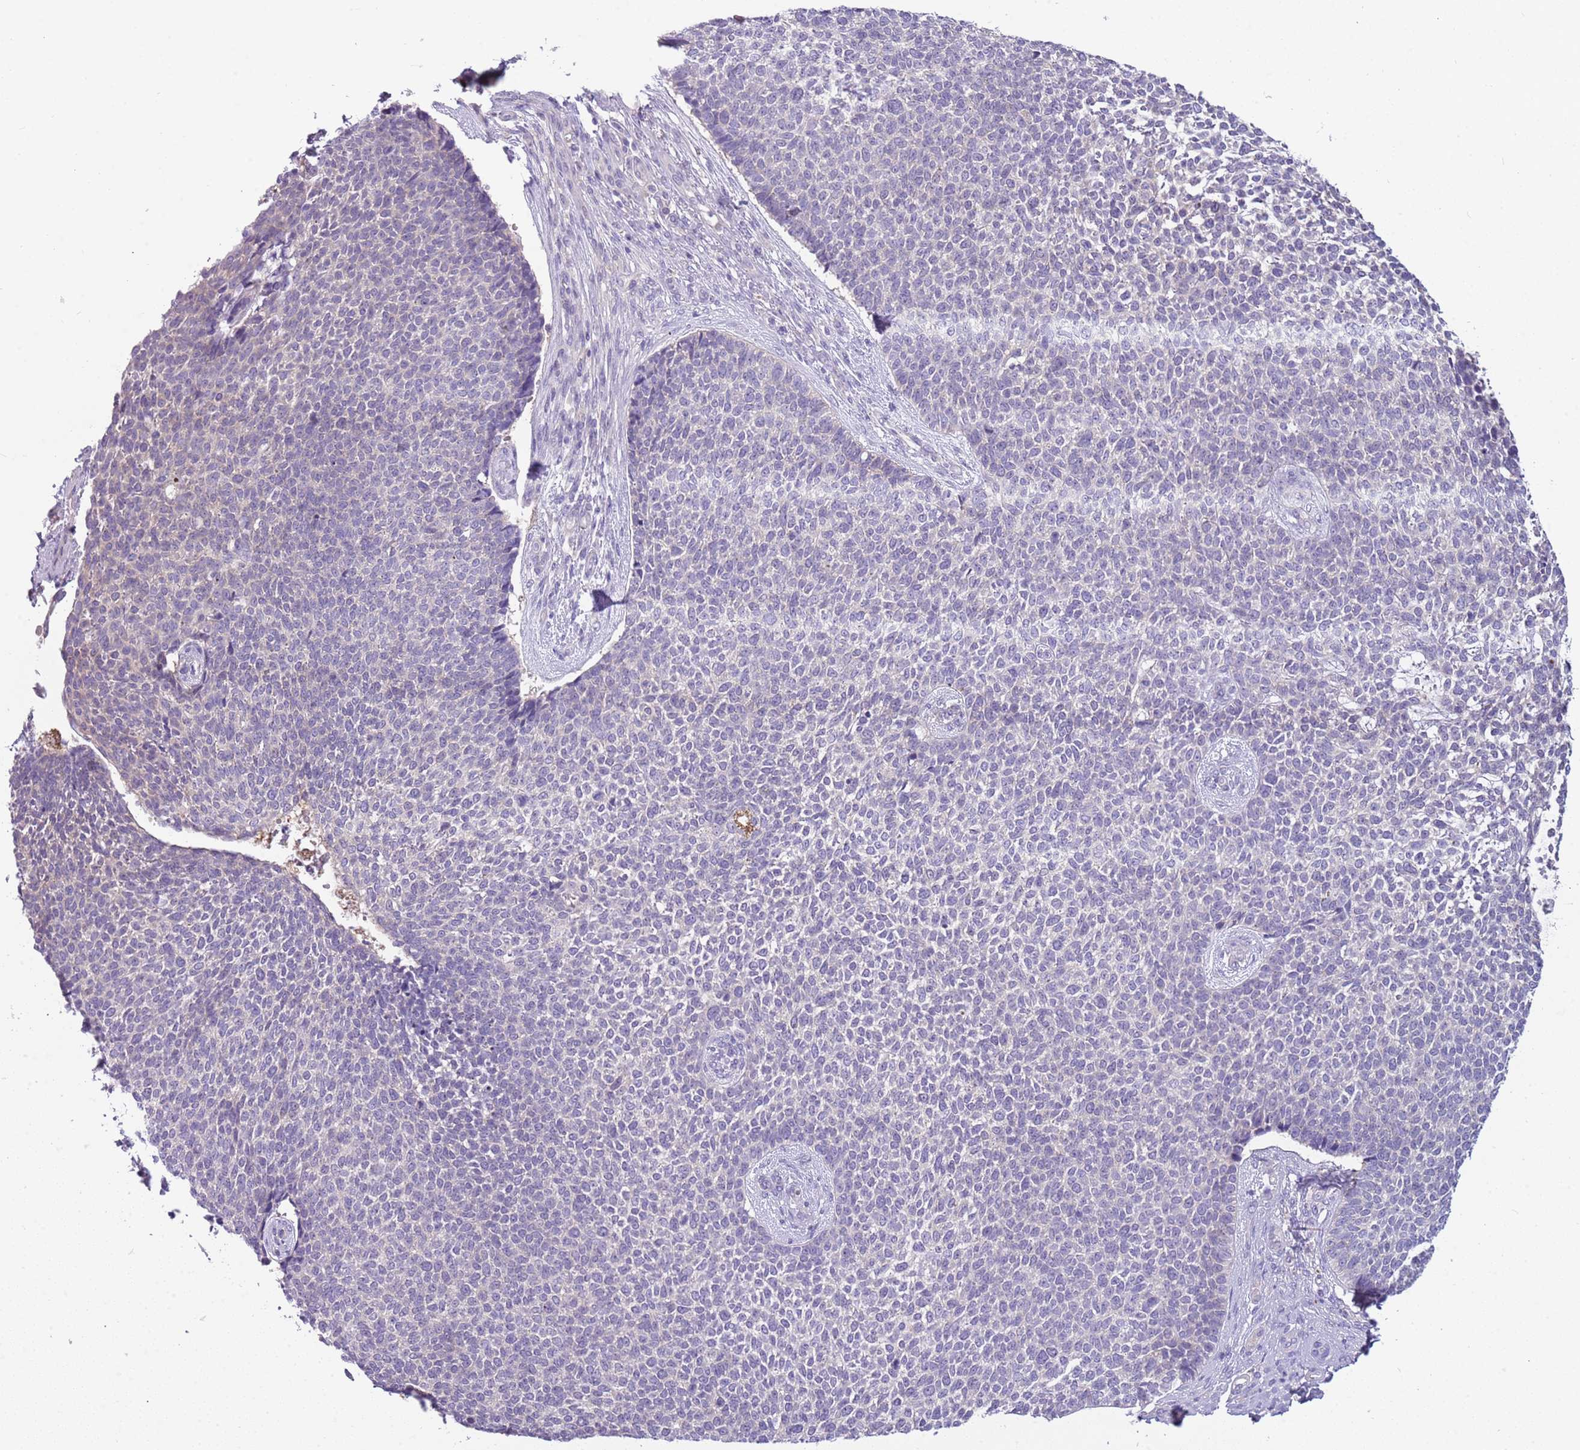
{"staining": {"intensity": "negative", "quantity": "none", "location": "none"}, "tissue": "skin cancer", "cell_type": "Tumor cells", "image_type": "cancer", "snomed": [{"axis": "morphology", "description": "Basal cell carcinoma"}, {"axis": "topography", "description": "Skin"}], "caption": "Immunohistochemistry (IHC) micrograph of neoplastic tissue: skin cancer (basal cell carcinoma) stained with DAB (3,3'-diaminobenzidine) reveals no significant protein positivity in tumor cells. (Brightfield microscopy of DAB (3,3'-diaminobenzidine) immunohistochemistry (IHC) at high magnification).", "gene": "ARHGAP5", "patient": {"sex": "female", "age": 84}}